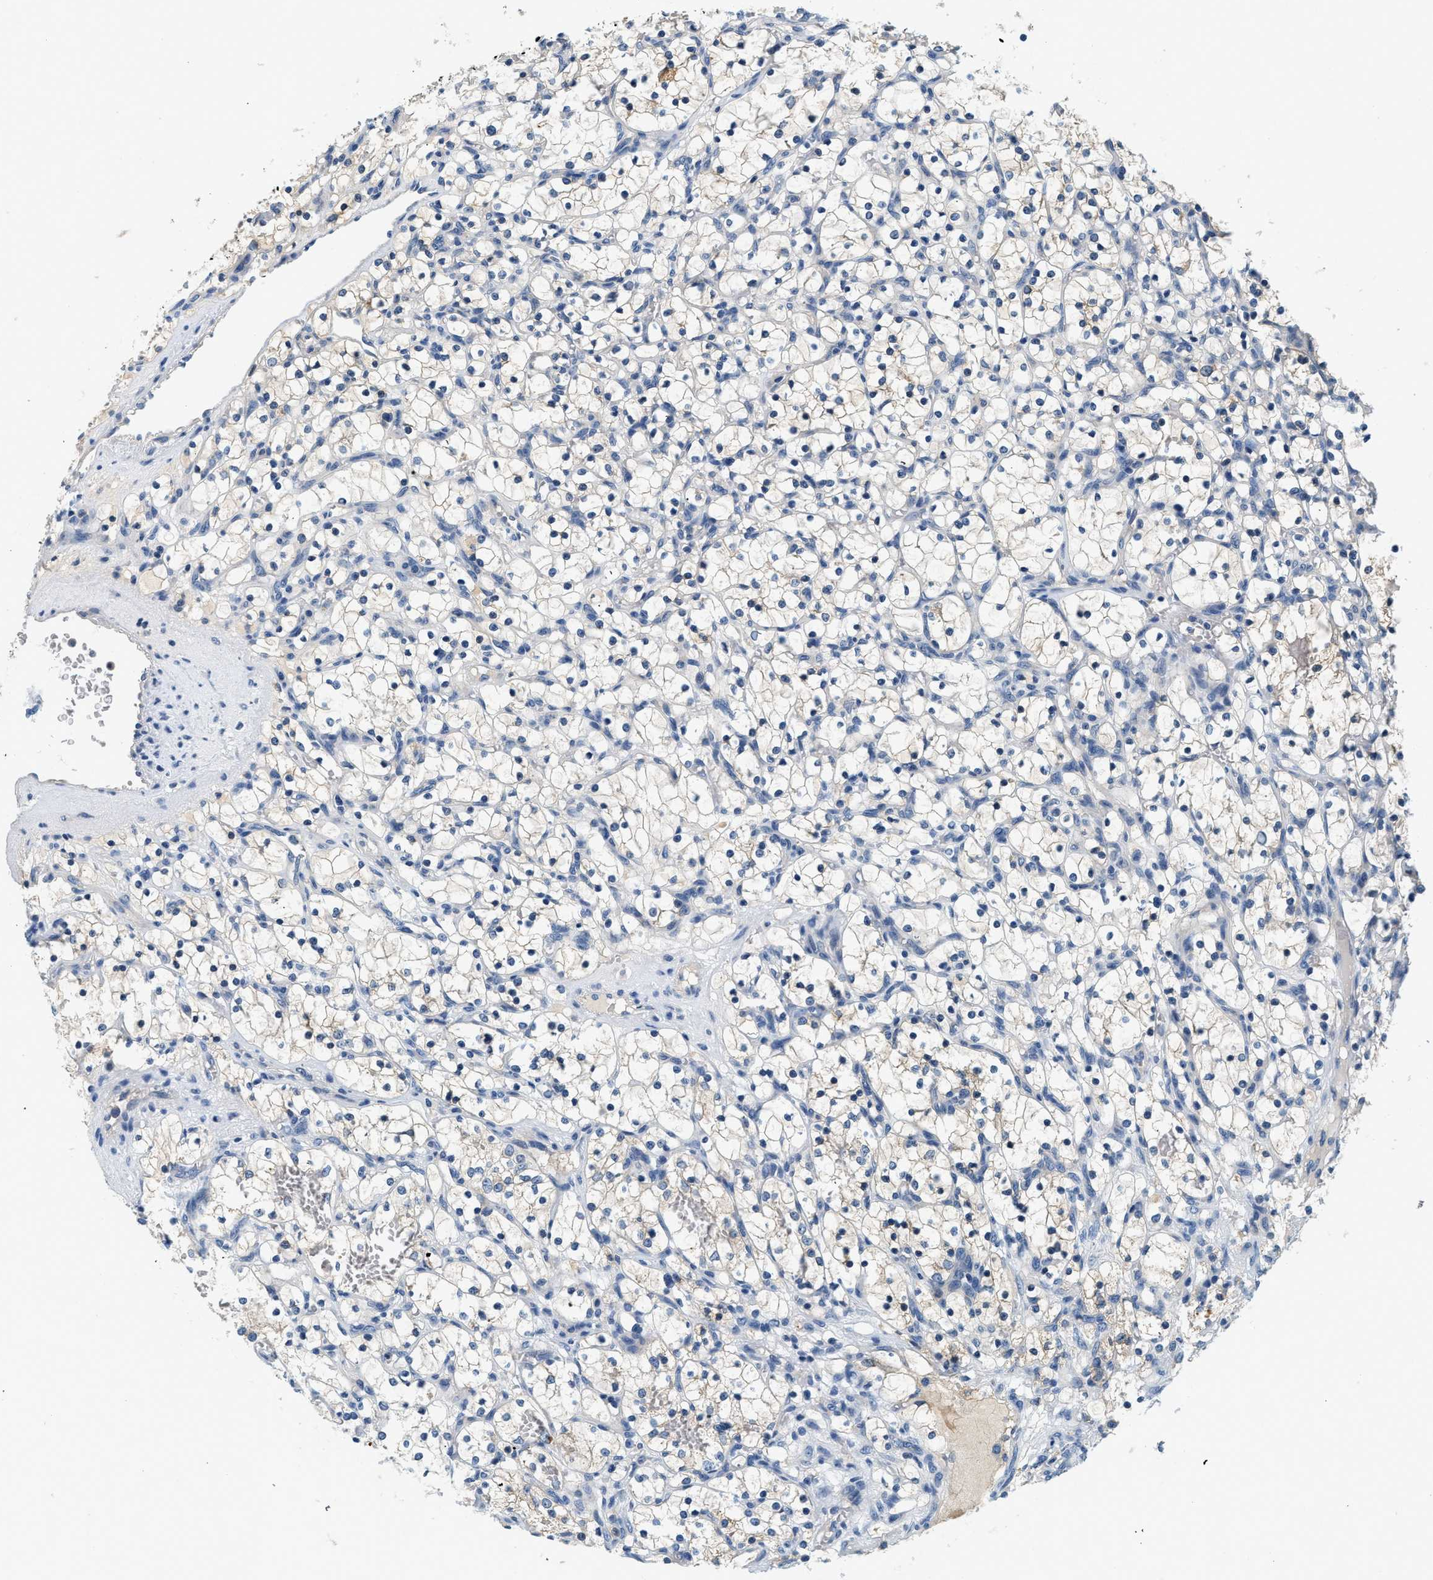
{"staining": {"intensity": "negative", "quantity": "none", "location": "none"}, "tissue": "renal cancer", "cell_type": "Tumor cells", "image_type": "cancer", "snomed": [{"axis": "morphology", "description": "Adenocarcinoma, NOS"}, {"axis": "topography", "description": "Kidney"}], "caption": "Immunohistochemistry of human renal adenocarcinoma displays no expression in tumor cells. Brightfield microscopy of IHC stained with DAB (3,3'-diaminobenzidine) (brown) and hematoxylin (blue), captured at high magnification.", "gene": "SLC35E1", "patient": {"sex": "female", "age": 69}}